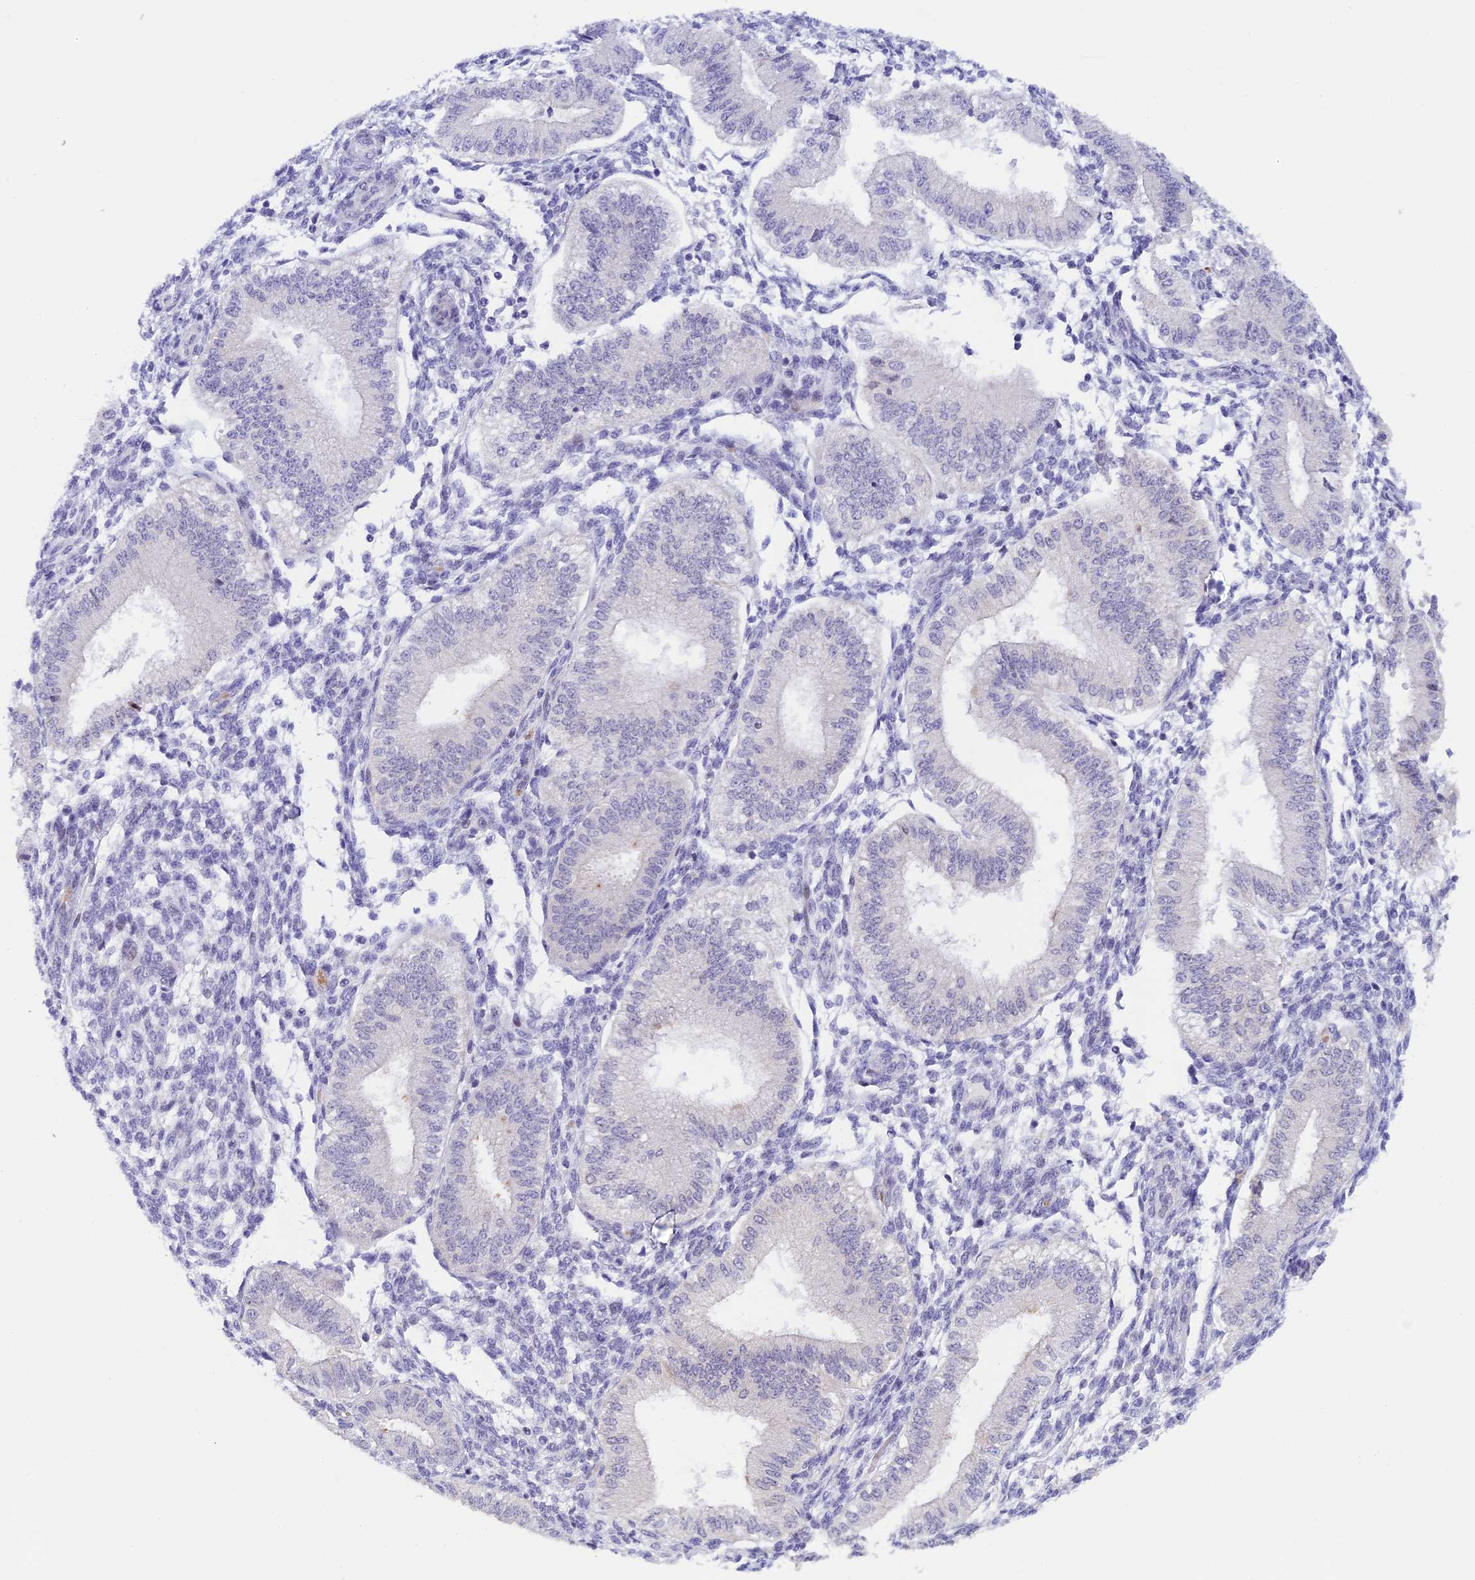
{"staining": {"intensity": "negative", "quantity": "none", "location": "none"}, "tissue": "endometrium", "cell_type": "Cells in endometrial stroma", "image_type": "normal", "snomed": [{"axis": "morphology", "description": "Normal tissue, NOS"}, {"axis": "topography", "description": "Endometrium"}], "caption": "Immunohistochemistry of unremarkable endometrium demonstrates no positivity in cells in endometrial stroma.", "gene": "RASGEF1B", "patient": {"sex": "female", "age": 39}}